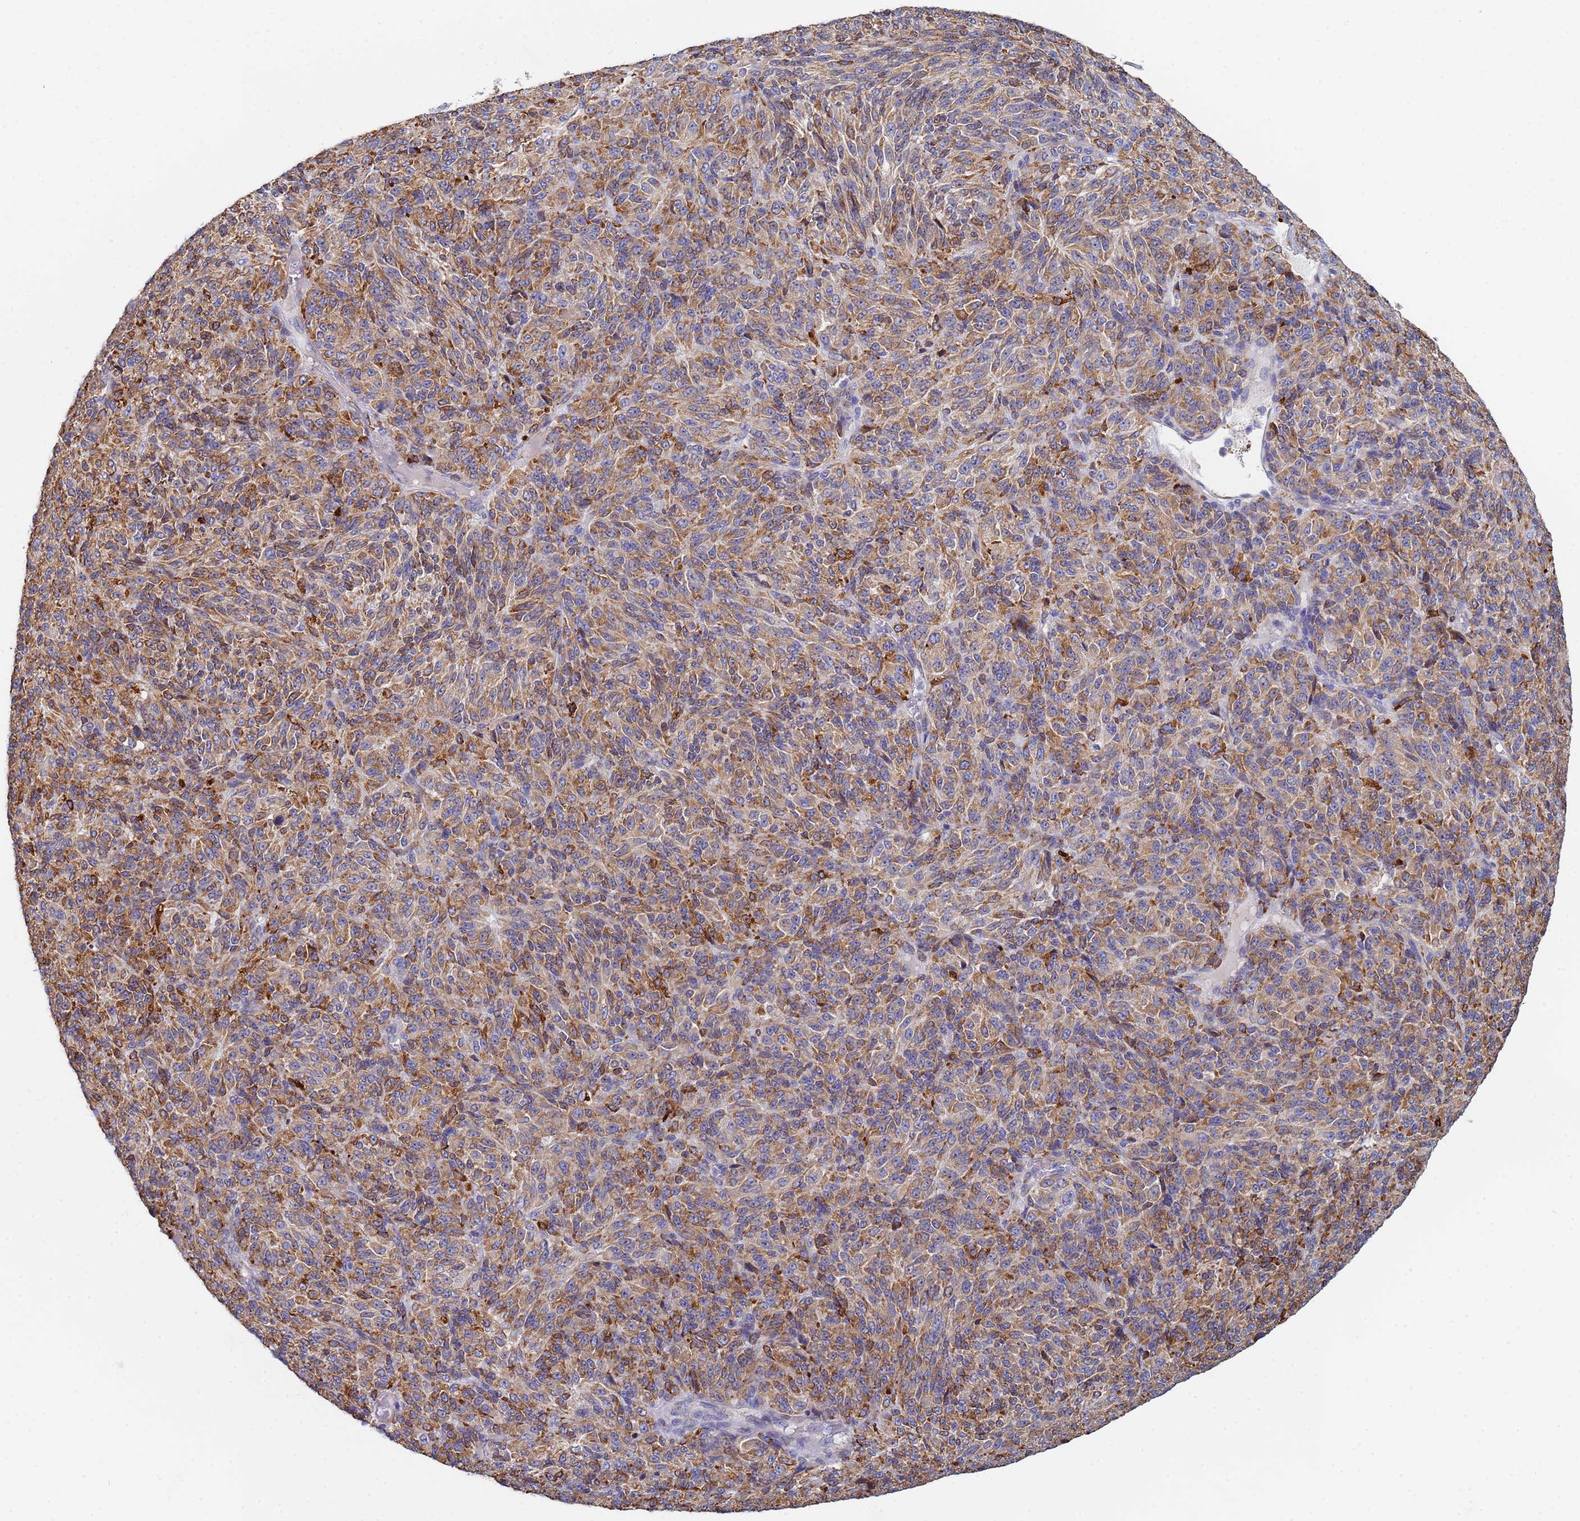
{"staining": {"intensity": "moderate", "quantity": ">75%", "location": "cytoplasmic/membranous"}, "tissue": "melanoma", "cell_type": "Tumor cells", "image_type": "cancer", "snomed": [{"axis": "morphology", "description": "Malignant melanoma, Metastatic site"}, {"axis": "topography", "description": "Brain"}], "caption": "A histopathology image showing moderate cytoplasmic/membranous expression in approximately >75% of tumor cells in melanoma, as visualized by brown immunohistochemical staining.", "gene": "GDAP2", "patient": {"sex": "female", "age": 56}}